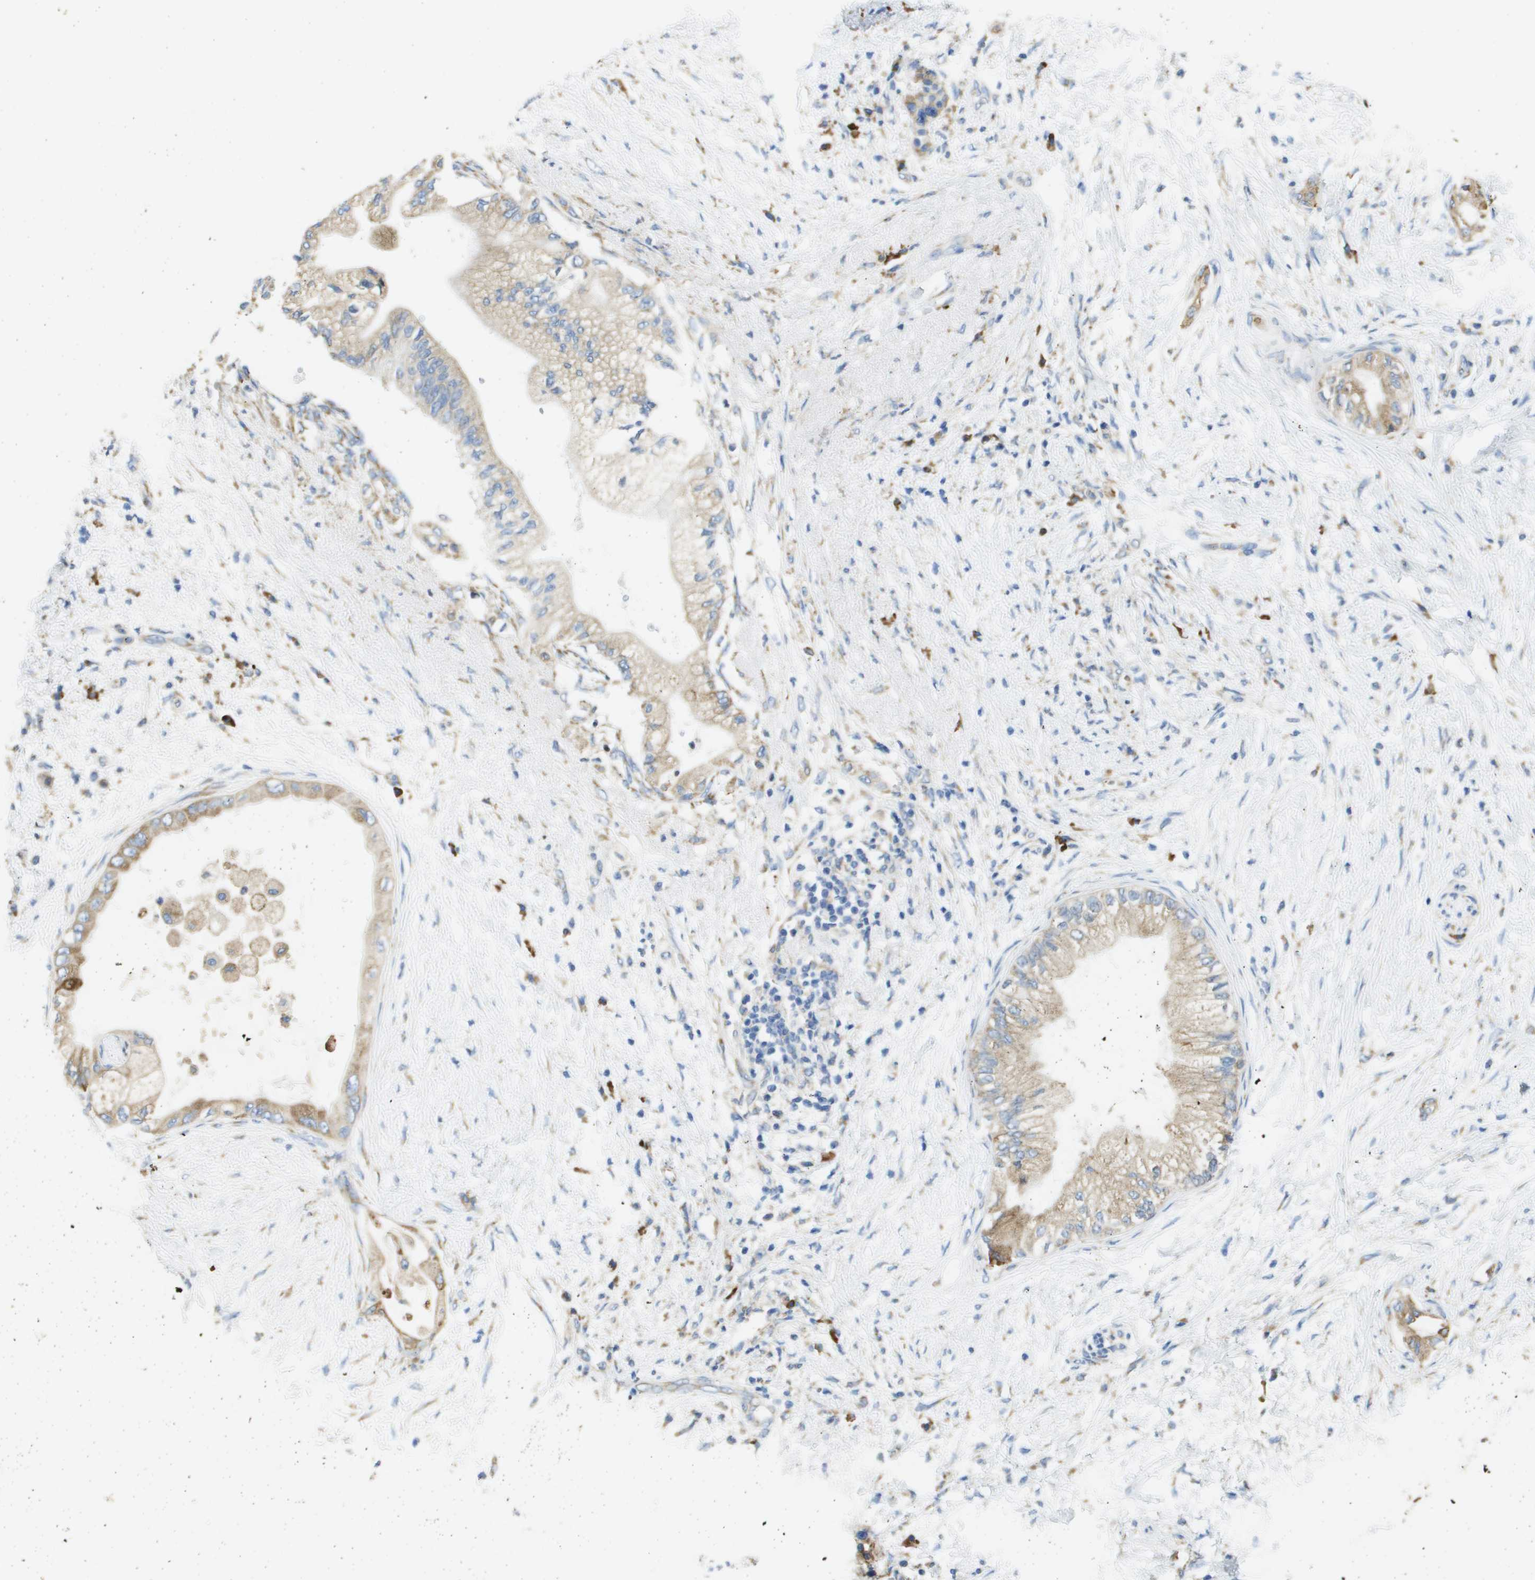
{"staining": {"intensity": "weak", "quantity": ">75%", "location": "cytoplasmic/membranous"}, "tissue": "pancreatic cancer", "cell_type": "Tumor cells", "image_type": "cancer", "snomed": [{"axis": "morphology", "description": "Normal tissue, NOS"}, {"axis": "morphology", "description": "Adenocarcinoma, NOS"}, {"axis": "topography", "description": "Pancreas"}, {"axis": "topography", "description": "Duodenum"}], "caption": "Tumor cells exhibit low levels of weak cytoplasmic/membranous expression in about >75% of cells in pancreatic cancer.", "gene": "SDR42E1", "patient": {"sex": "female", "age": 60}}